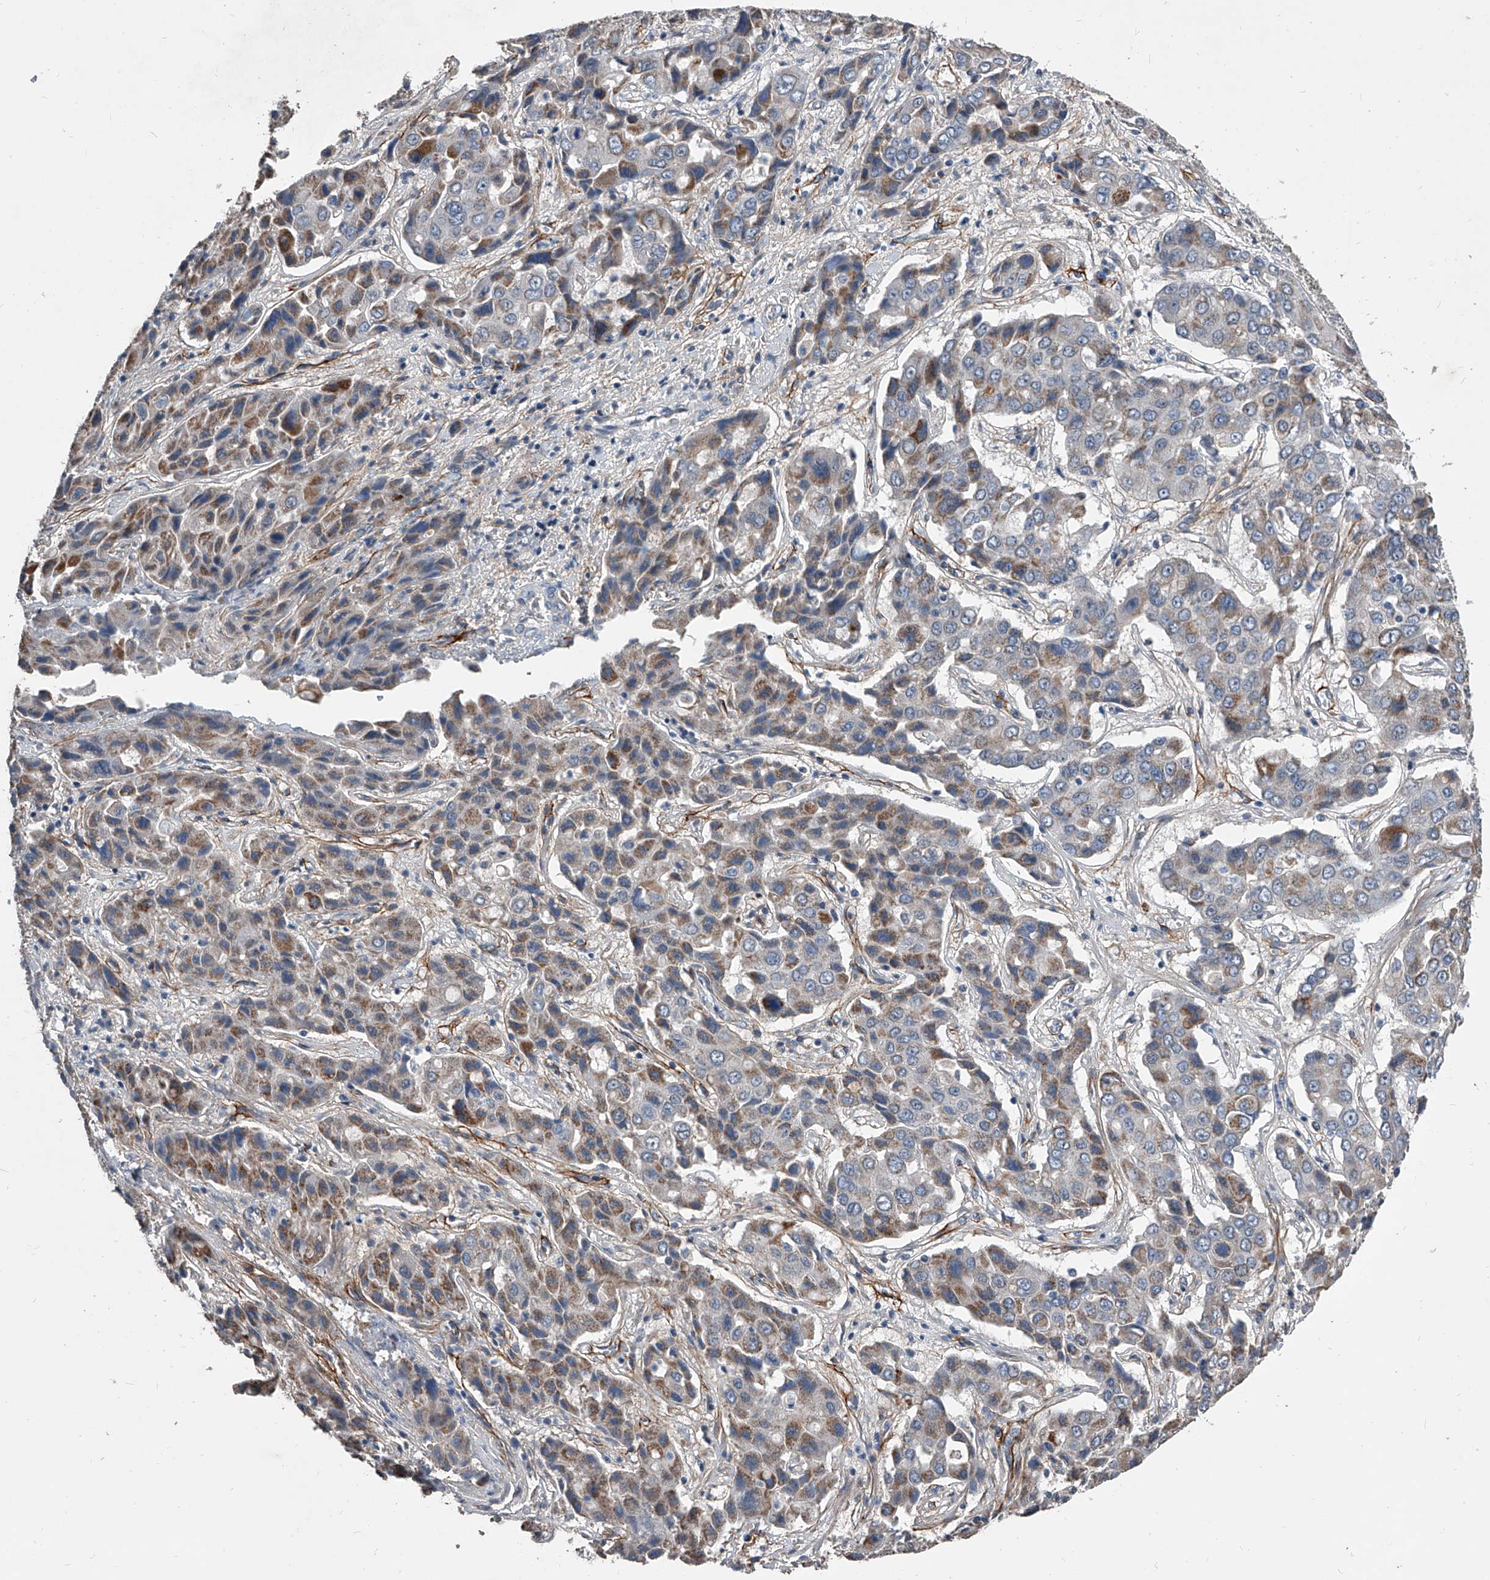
{"staining": {"intensity": "moderate", "quantity": ">75%", "location": "cytoplasmic/membranous"}, "tissue": "liver cancer", "cell_type": "Tumor cells", "image_type": "cancer", "snomed": [{"axis": "morphology", "description": "Cholangiocarcinoma"}, {"axis": "topography", "description": "Liver"}], "caption": "High-magnification brightfield microscopy of liver cholangiocarcinoma stained with DAB (3,3'-diaminobenzidine) (brown) and counterstained with hematoxylin (blue). tumor cells exhibit moderate cytoplasmic/membranous expression is identified in about>75% of cells.", "gene": "PHACTR1", "patient": {"sex": "male", "age": 67}}